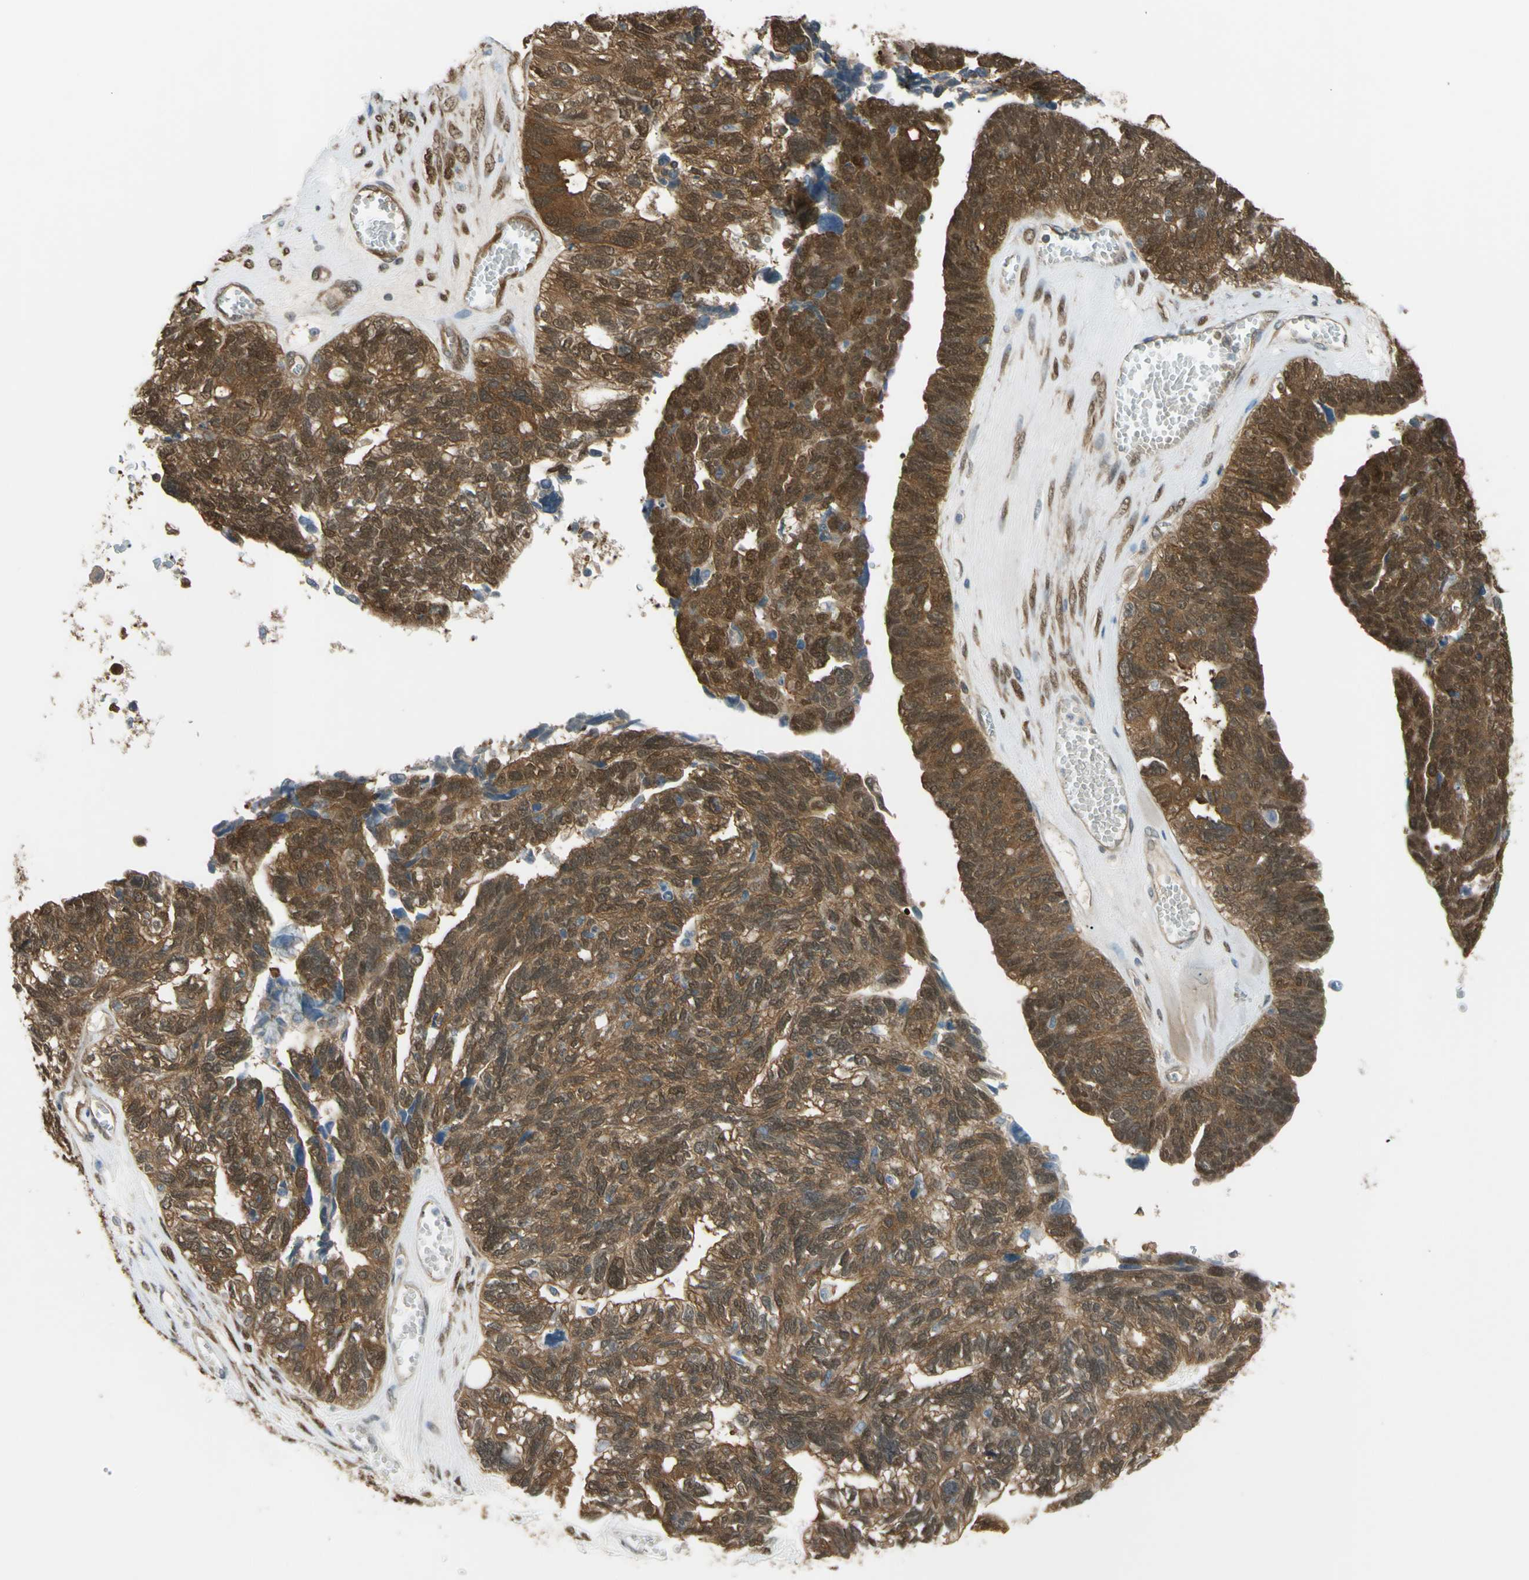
{"staining": {"intensity": "strong", "quantity": ">75%", "location": "cytoplasmic/membranous"}, "tissue": "ovarian cancer", "cell_type": "Tumor cells", "image_type": "cancer", "snomed": [{"axis": "morphology", "description": "Cystadenocarcinoma, serous, NOS"}, {"axis": "topography", "description": "Ovary"}], "caption": "Ovarian cancer (serous cystadenocarcinoma) stained with a brown dye displays strong cytoplasmic/membranous positive expression in about >75% of tumor cells.", "gene": "YWHAQ", "patient": {"sex": "female", "age": 79}}